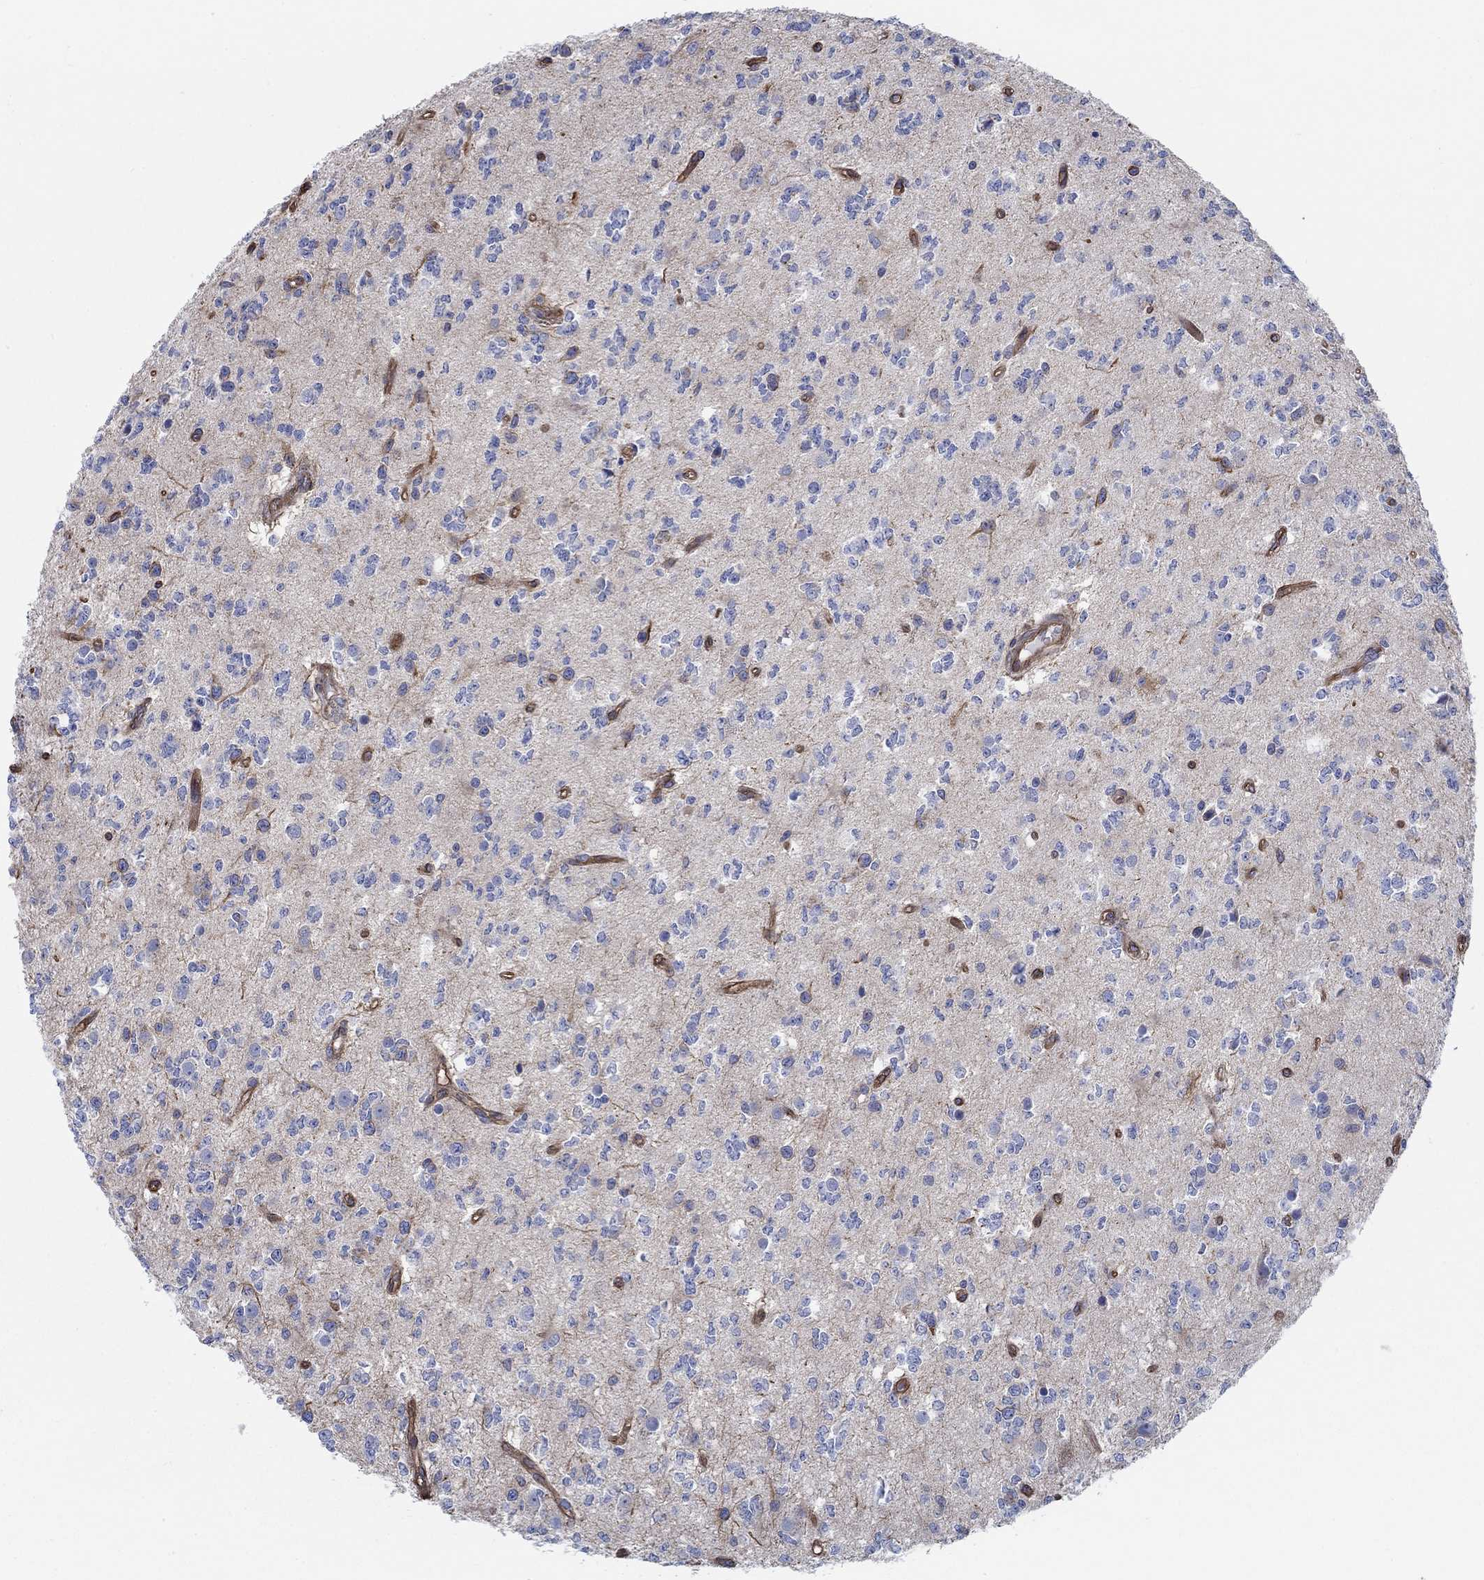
{"staining": {"intensity": "negative", "quantity": "none", "location": "none"}, "tissue": "glioma", "cell_type": "Tumor cells", "image_type": "cancer", "snomed": [{"axis": "morphology", "description": "Glioma, malignant, Low grade"}, {"axis": "topography", "description": "Brain"}], "caption": "Immunohistochemical staining of human malignant glioma (low-grade) demonstrates no significant expression in tumor cells.", "gene": "FMN1", "patient": {"sex": "female", "age": 45}}